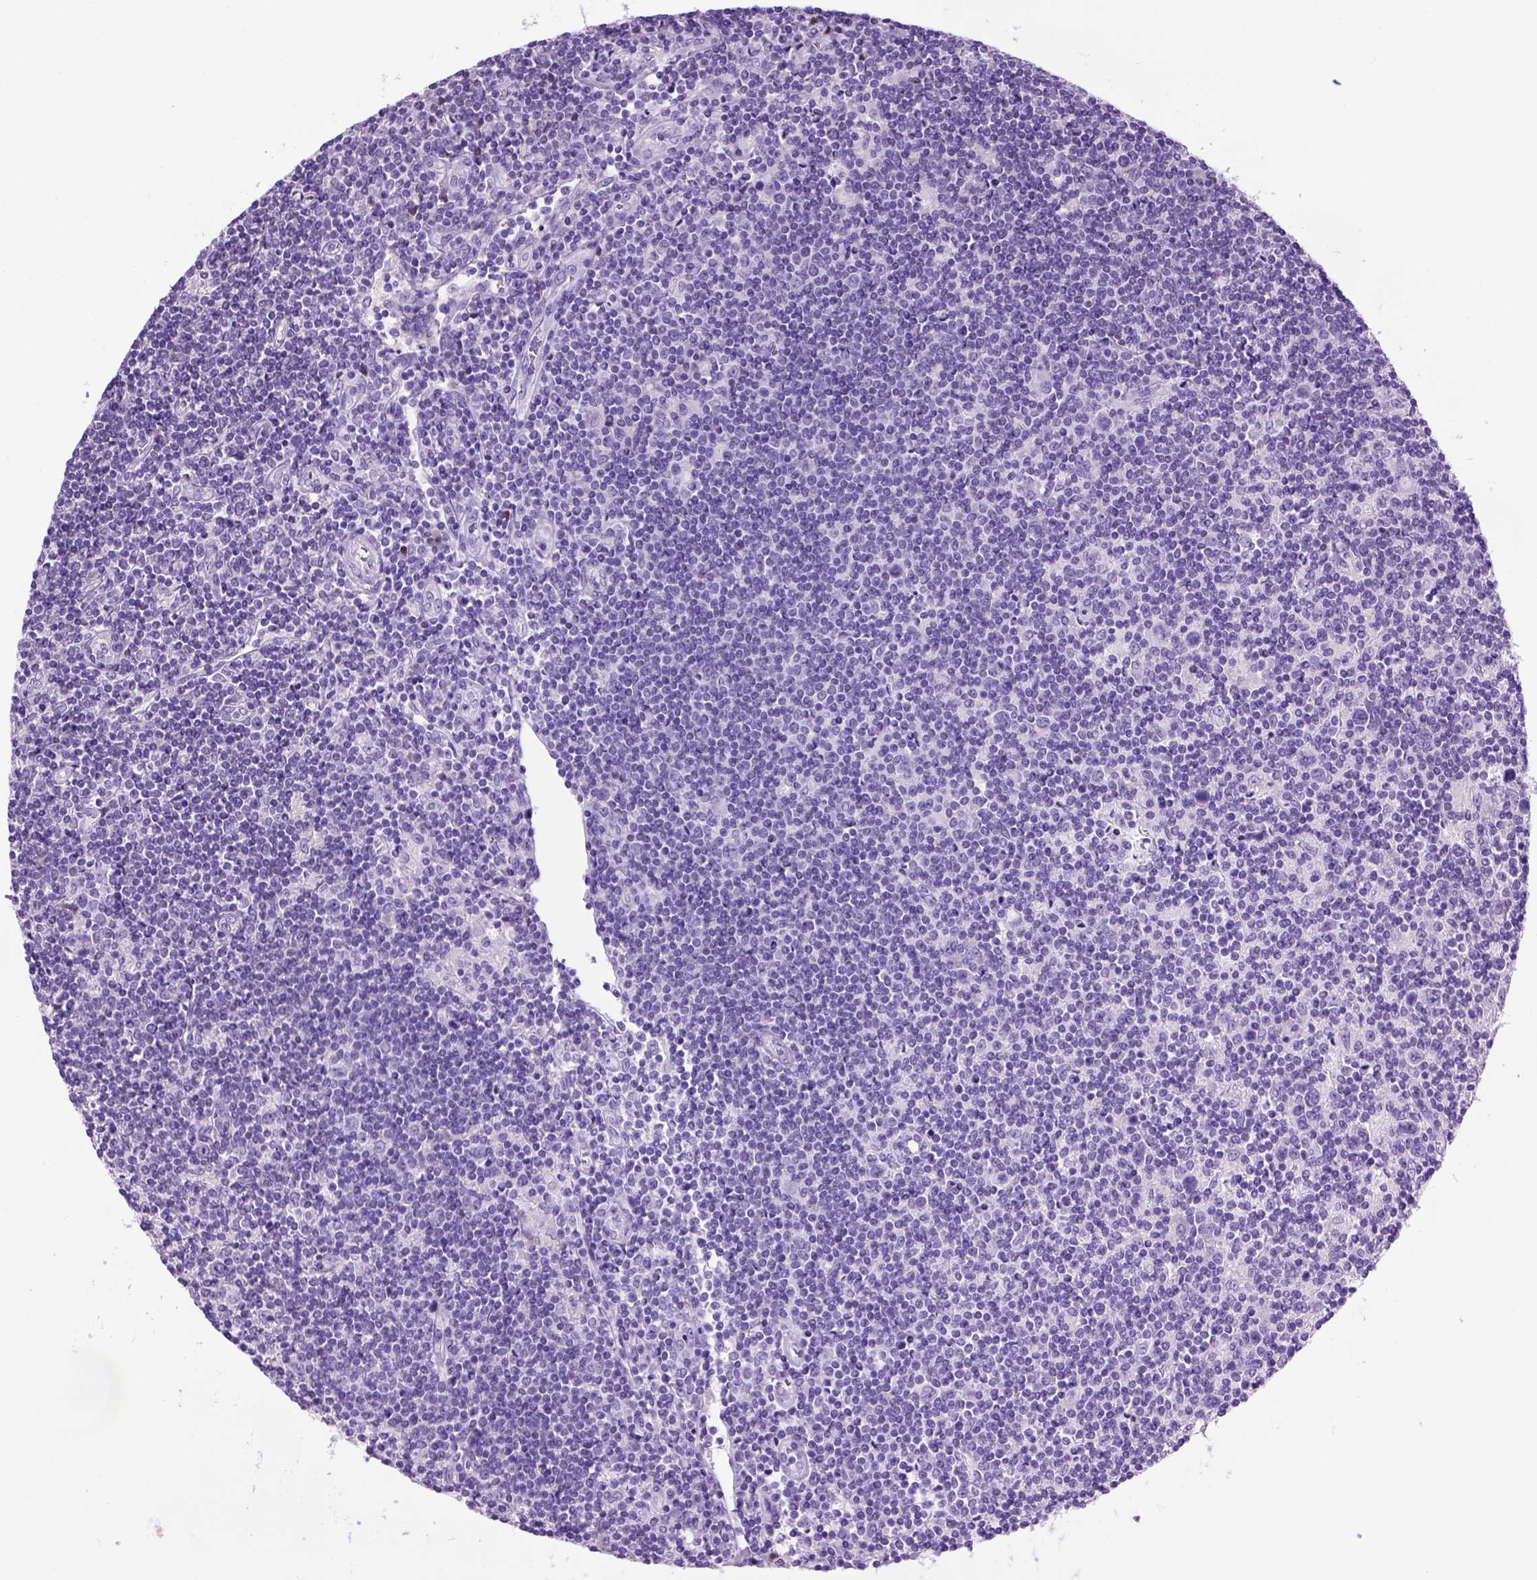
{"staining": {"intensity": "negative", "quantity": "none", "location": "none"}, "tissue": "lymphoma", "cell_type": "Tumor cells", "image_type": "cancer", "snomed": [{"axis": "morphology", "description": "Hodgkin's disease, NOS"}, {"axis": "topography", "description": "Lymph node"}], "caption": "Hodgkin's disease stained for a protein using immunohistochemistry demonstrates no staining tumor cells.", "gene": "HHIPL2", "patient": {"sex": "male", "age": 40}}